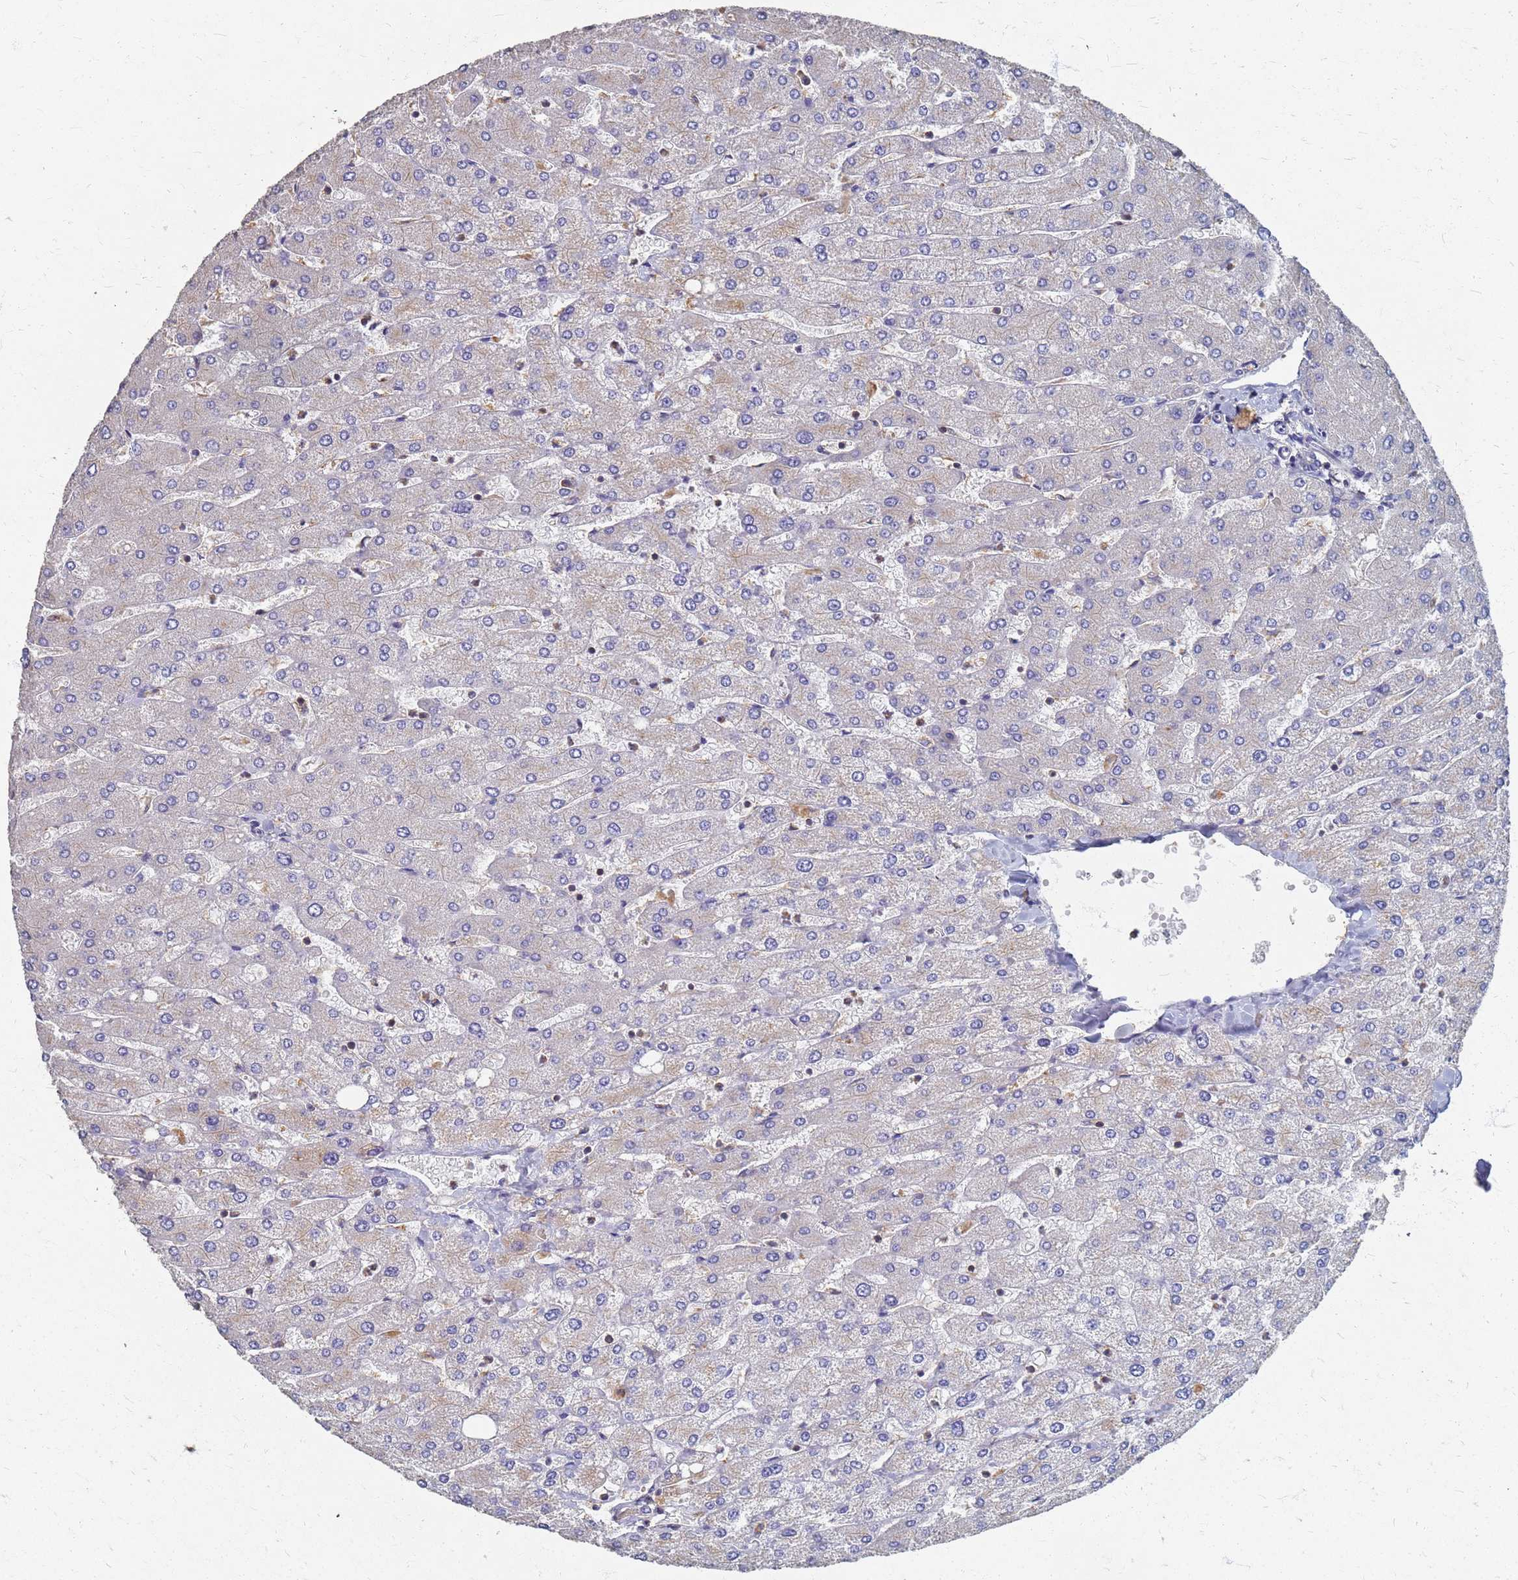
{"staining": {"intensity": "negative", "quantity": "none", "location": "none"}, "tissue": "liver", "cell_type": "Cholangiocytes", "image_type": "normal", "snomed": [{"axis": "morphology", "description": "Normal tissue, NOS"}, {"axis": "topography", "description": "Liver"}], "caption": "Liver stained for a protein using immunohistochemistry exhibits no positivity cholangiocytes.", "gene": "KRCC1", "patient": {"sex": "male", "age": 55}}